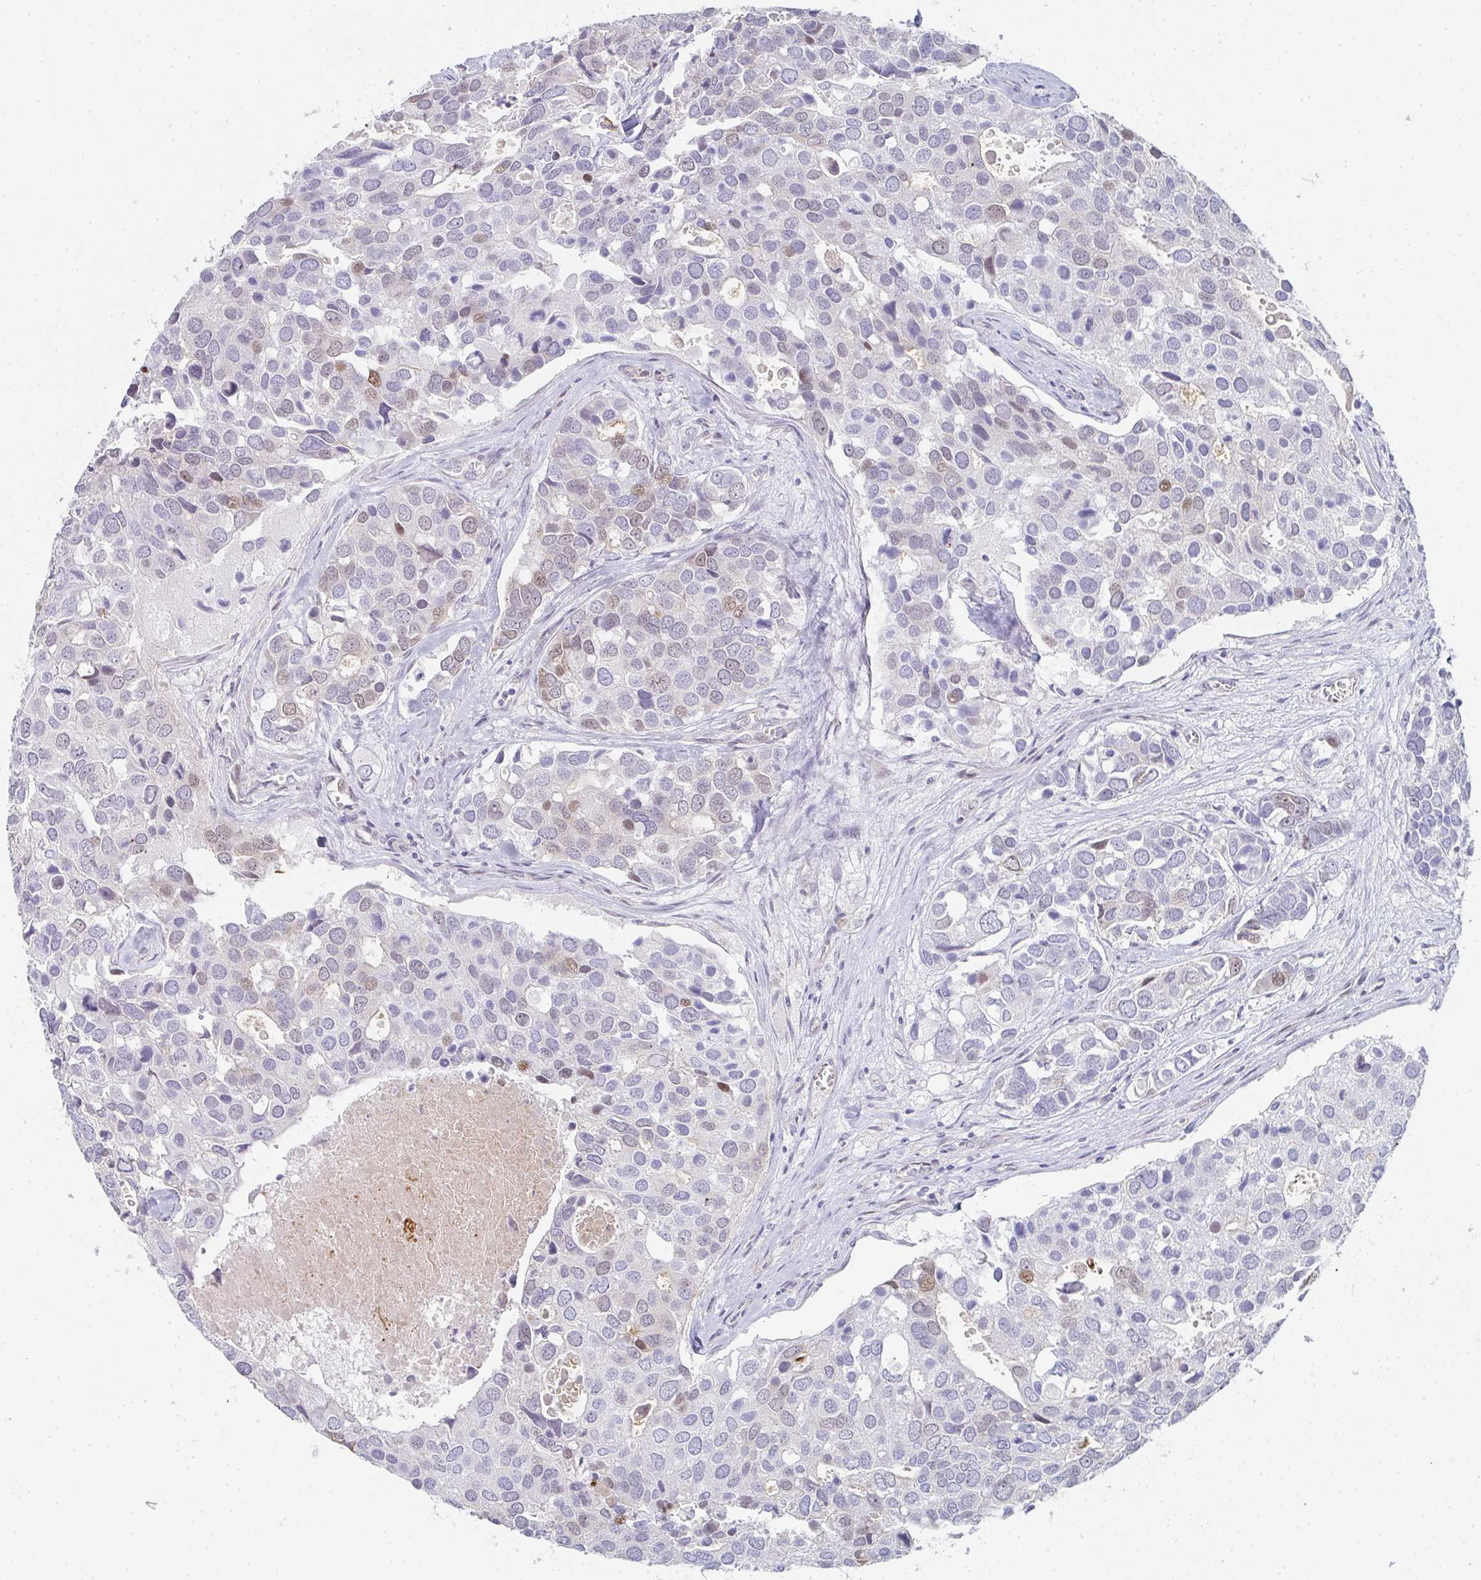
{"staining": {"intensity": "moderate", "quantity": "<25%", "location": "nuclear"}, "tissue": "breast cancer", "cell_type": "Tumor cells", "image_type": "cancer", "snomed": [{"axis": "morphology", "description": "Duct carcinoma"}, {"axis": "topography", "description": "Breast"}], "caption": "A brown stain shows moderate nuclear positivity of a protein in human breast cancer (invasive ductal carcinoma) tumor cells. (IHC, brightfield microscopy, high magnification).", "gene": "POU2AF2", "patient": {"sex": "female", "age": 83}}